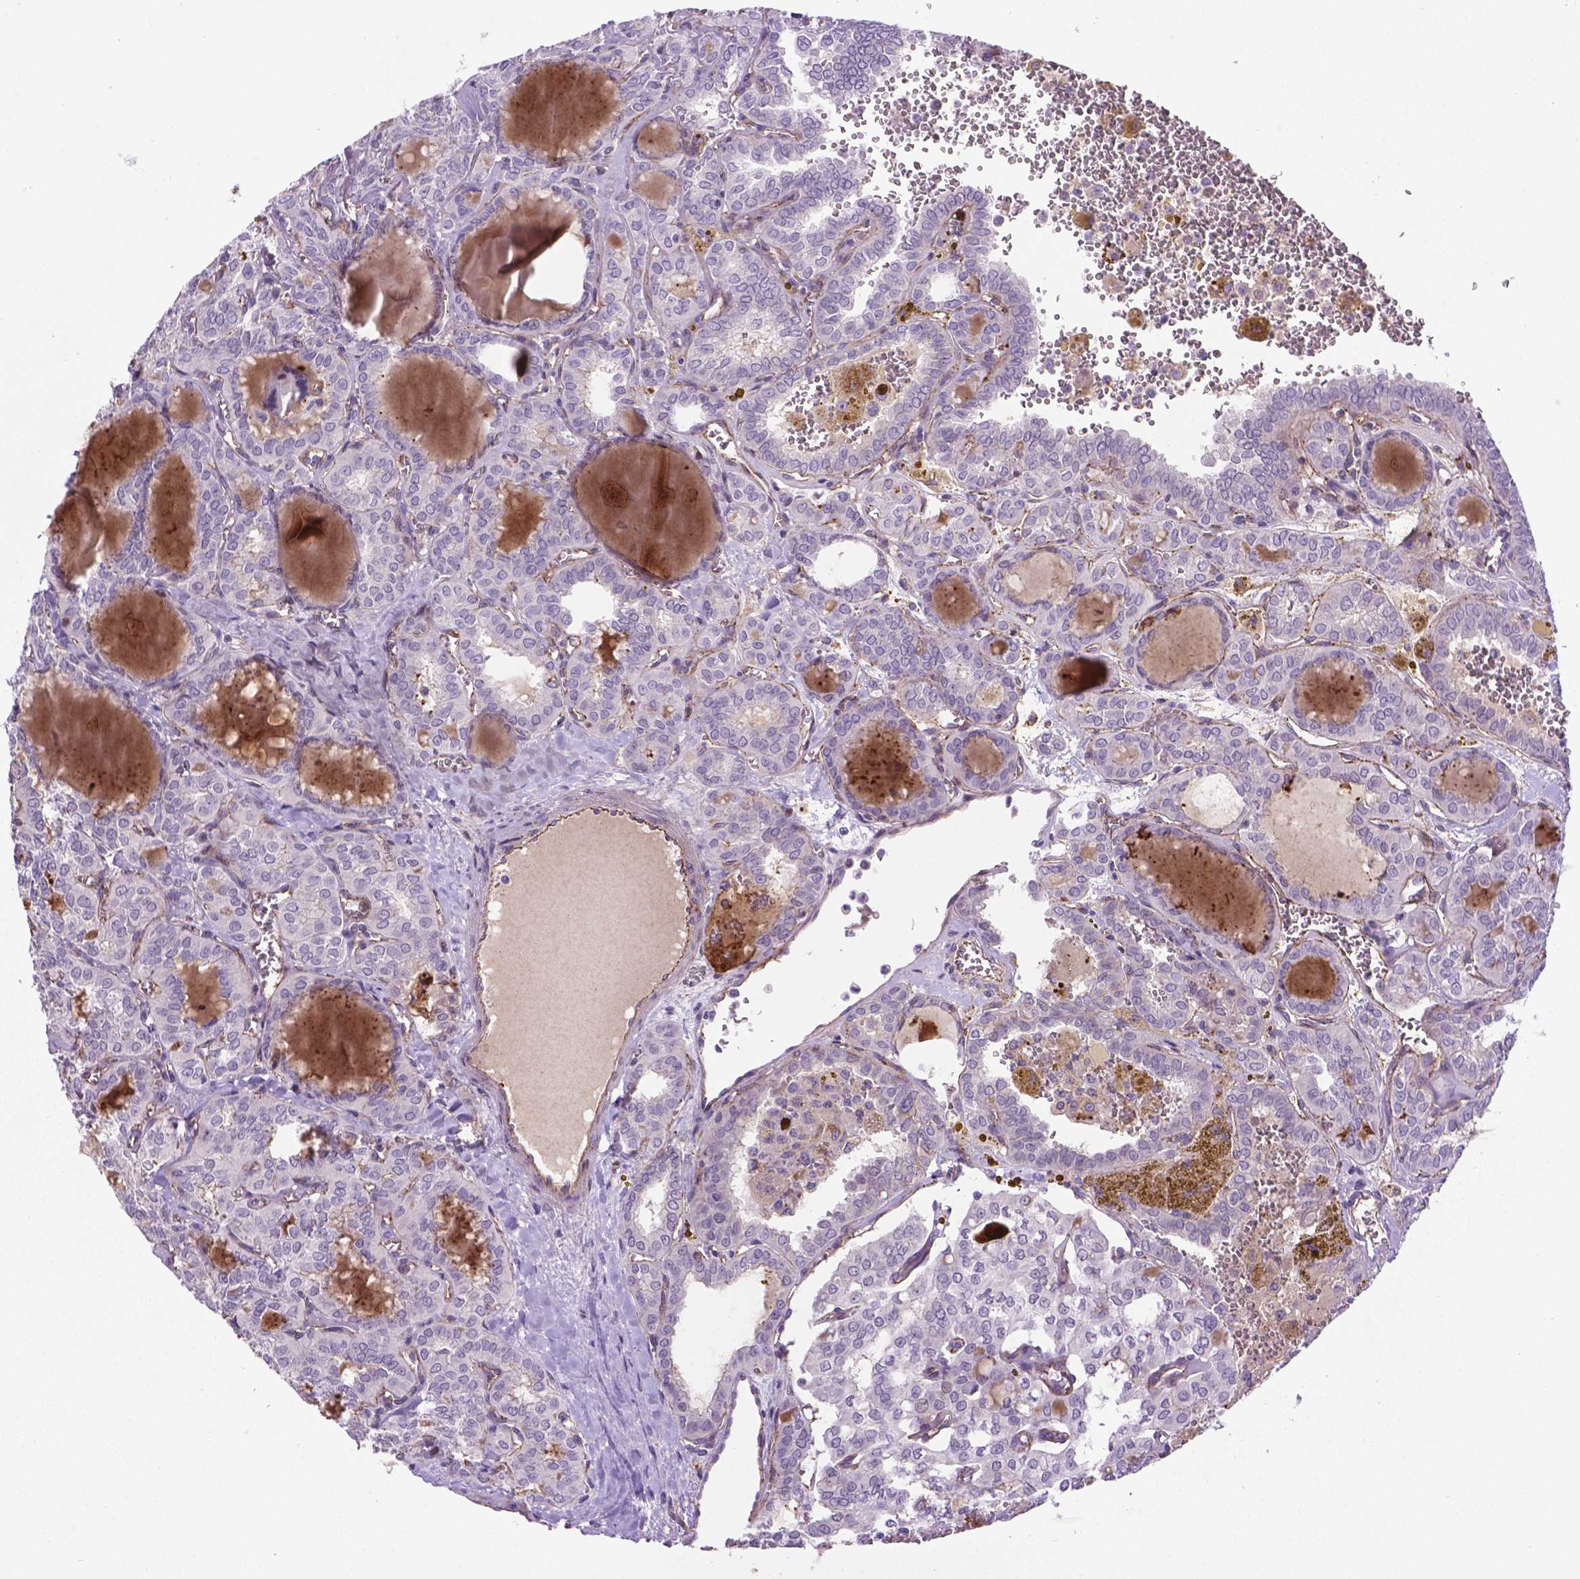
{"staining": {"intensity": "negative", "quantity": "none", "location": "none"}, "tissue": "thyroid cancer", "cell_type": "Tumor cells", "image_type": "cancer", "snomed": [{"axis": "morphology", "description": "Papillary adenocarcinoma, NOS"}, {"axis": "topography", "description": "Thyroid gland"}], "caption": "This is a histopathology image of immunohistochemistry (IHC) staining of papillary adenocarcinoma (thyroid), which shows no positivity in tumor cells. (DAB immunohistochemistry (IHC) with hematoxylin counter stain).", "gene": "CCER2", "patient": {"sex": "female", "age": 41}}